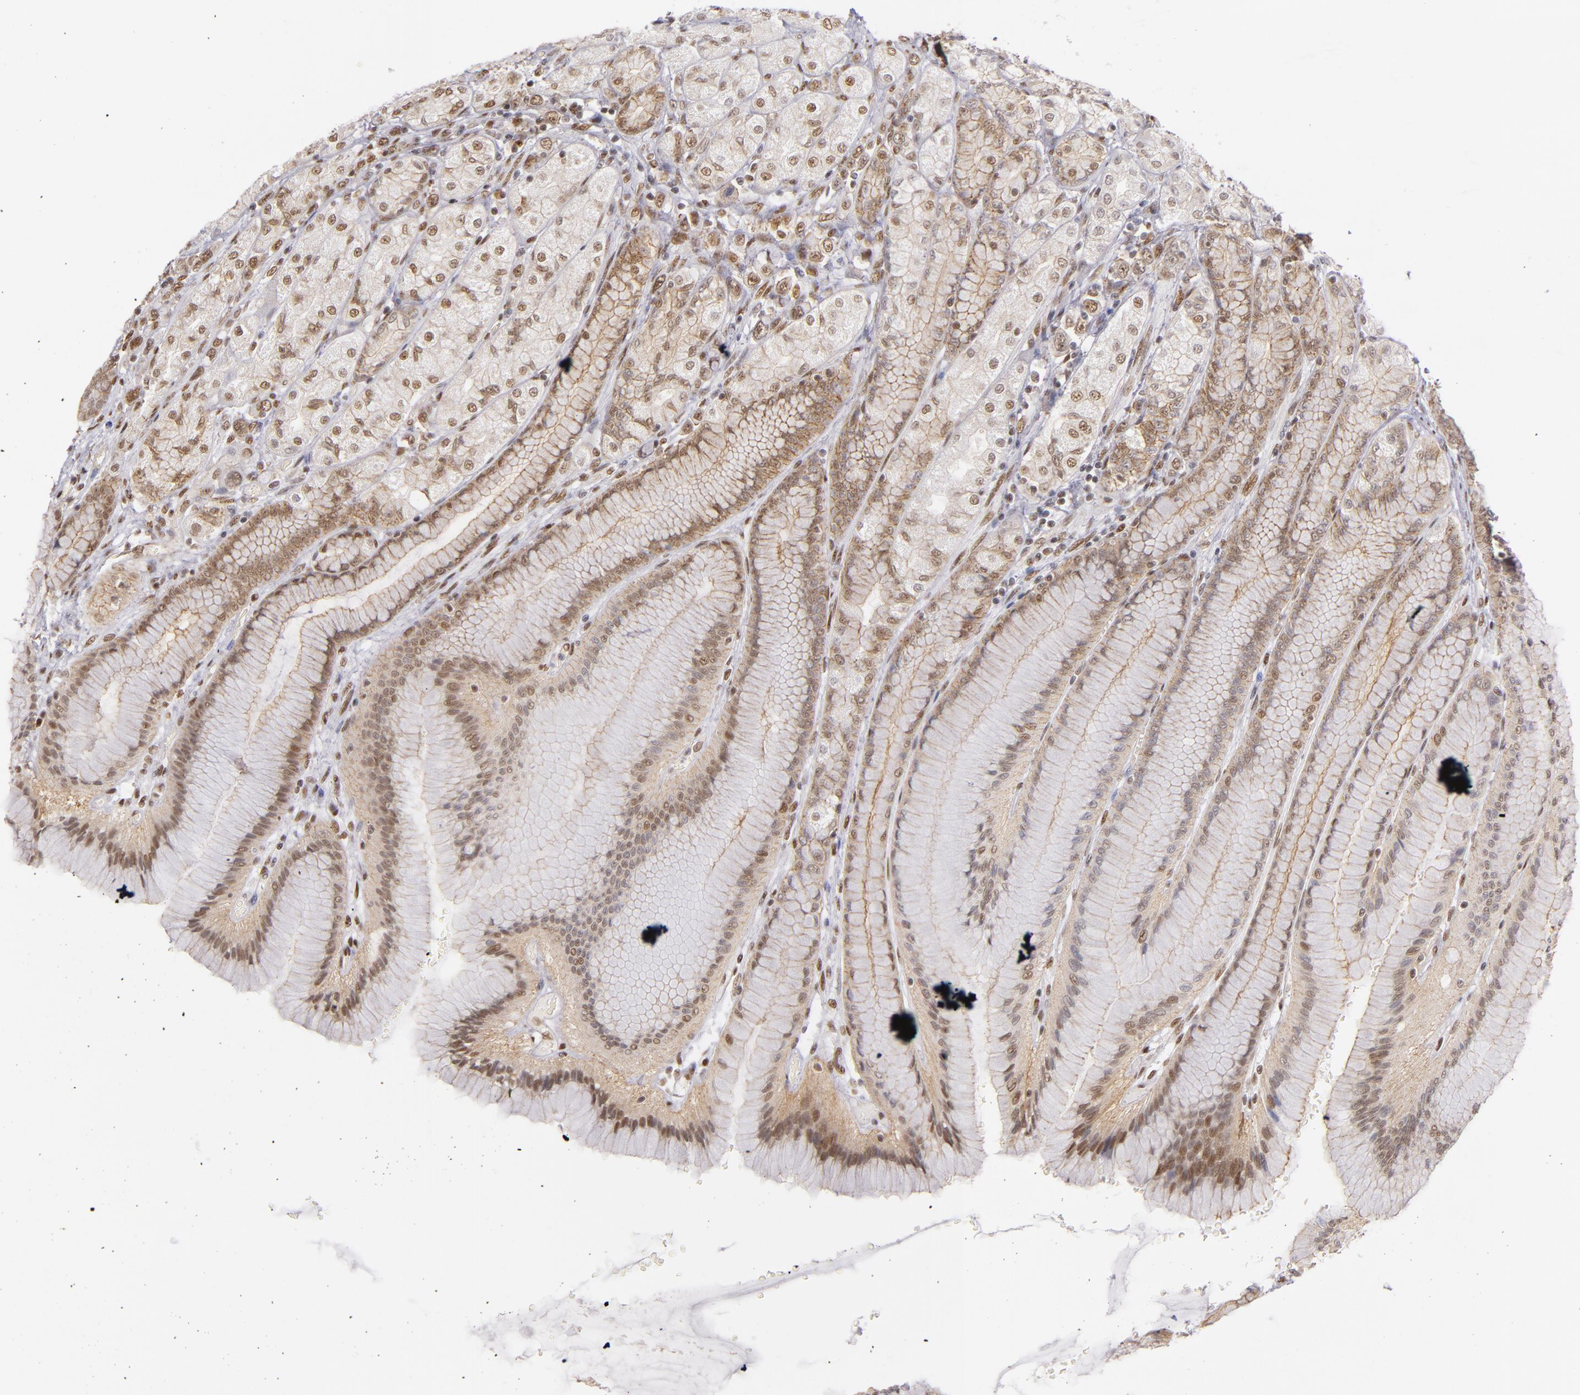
{"staining": {"intensity": "moderate", "quantity": ">75%", "location": "cytoplasmic/membranous,nuclear"}, "tissue": "stomach", "cell_type": "Glandular cells", "image_type": "normal", "snomed": [{"axis": "morphology", "description": "Normal tissue, NOS"}, {"axis": "morphology", "description": "Adenocarcinoma, NOS"}, {"axis": "topography", "description": "Stomach"}, {"axis": "topography", "description": "Stomach, lower"}], "caption": "A high-resolution histopathology image shows IHC staining of benign stomach, which reveals moderate cytoplasmic/membranous,nuclear staining in approximately >75% of glandular cells. (brown staining indicates protein expression, while blue staining denotes nuclei).", "gene": "NCOR2", "patient": {"sex": "female", "age": 65}}